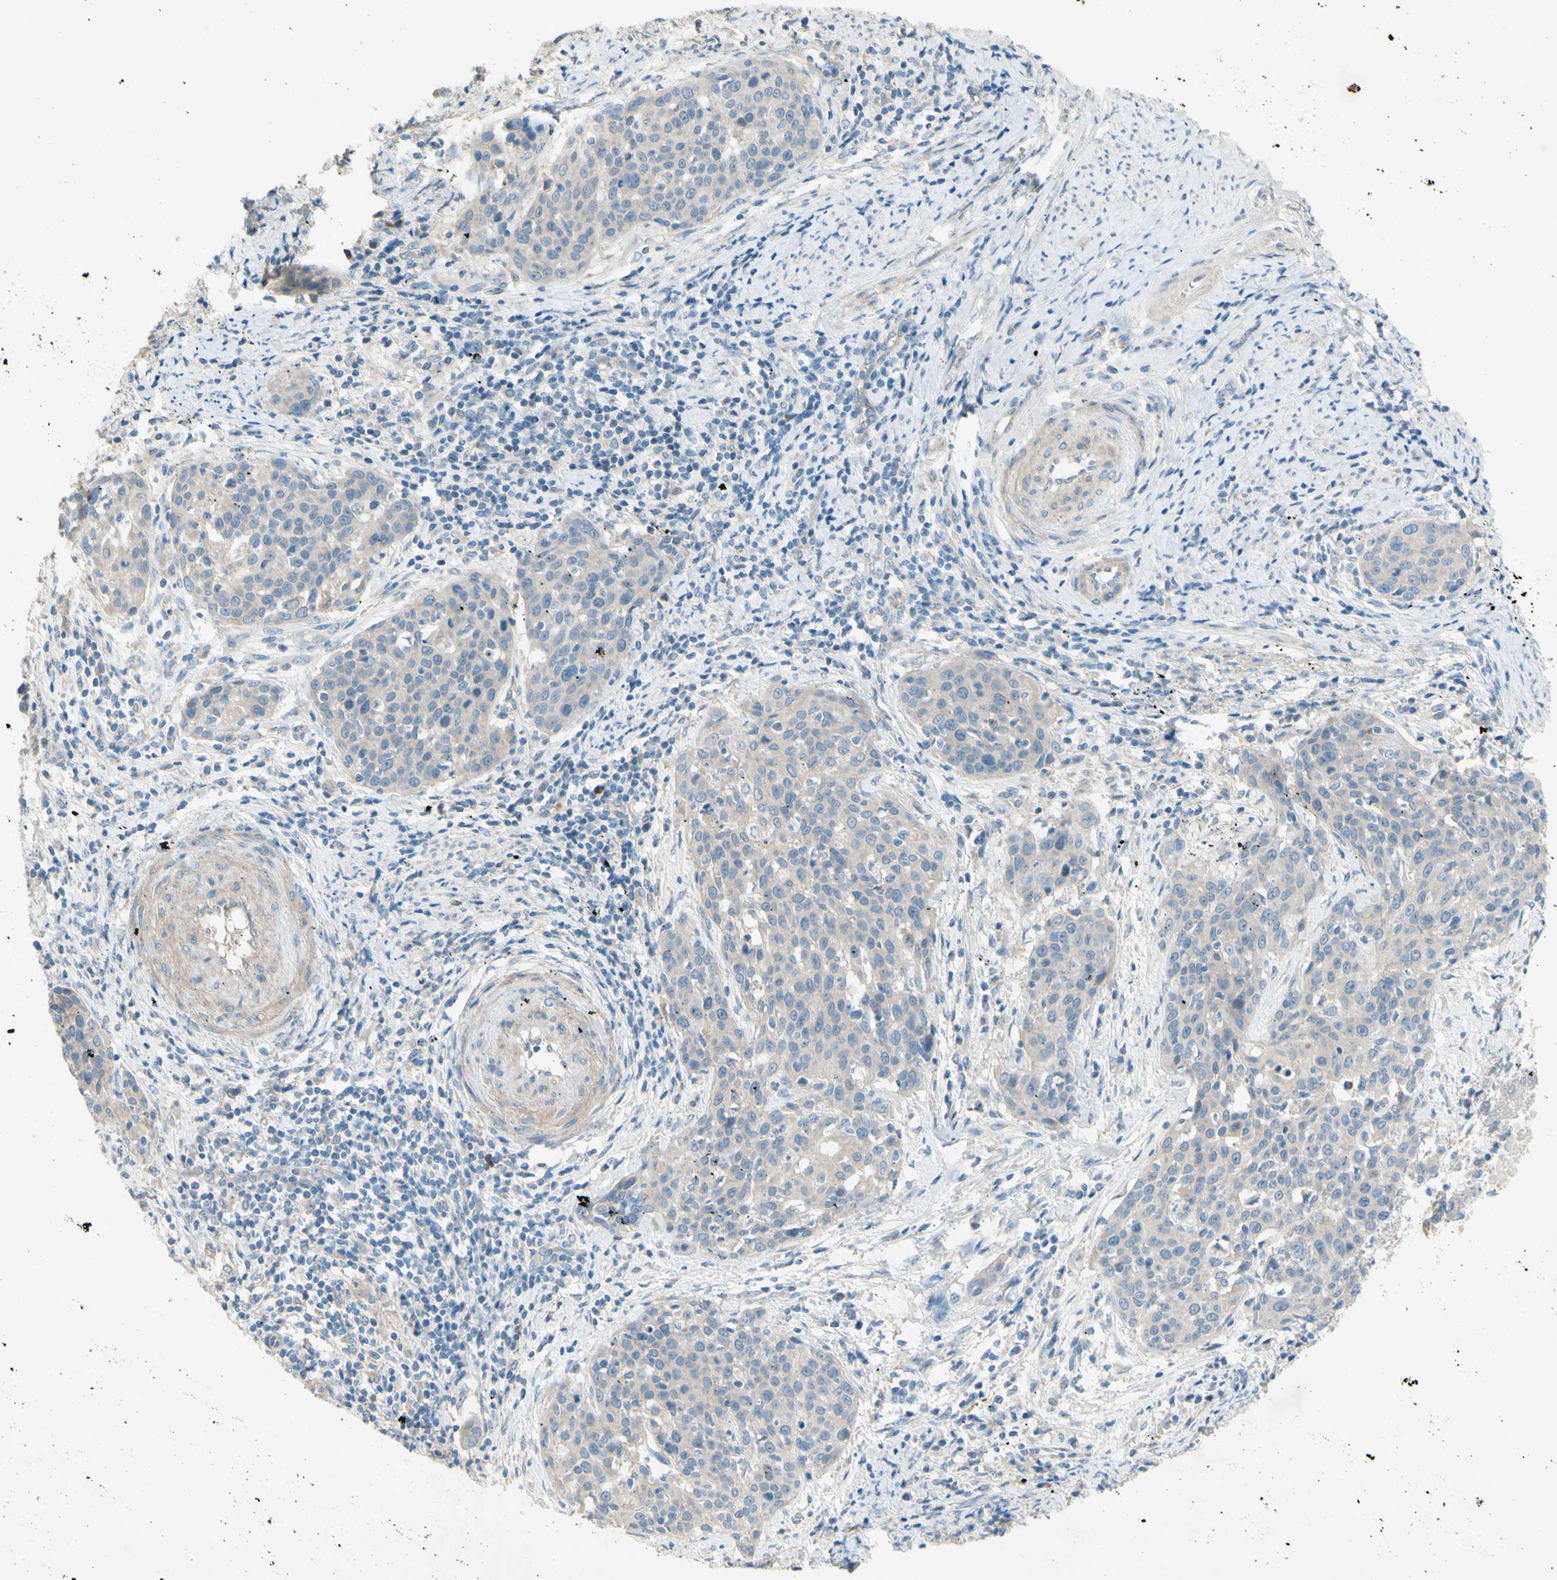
{"staining": {"intensity": "weak", "quantity": ">75%", "location": "cytoplasmic/membranous"}, "tissue": "cervical cancer", "cell_type": "Tumor cells", "image_type": "cancer", "snomed": [{"axis": "morphology", "description": "Squamous cell carcinoma, NOS"}, {"axis": "topography", "description": "Cervix"}], "caption": "Brown immunohistochemical staining in cervical cancer (squamous cell carcinoma) demonstrates weak cytoplasmic/membranous staining in about >75% of tumor cells.", "gene": "IL2", "patient": {"sex": "female", "age": 38}}